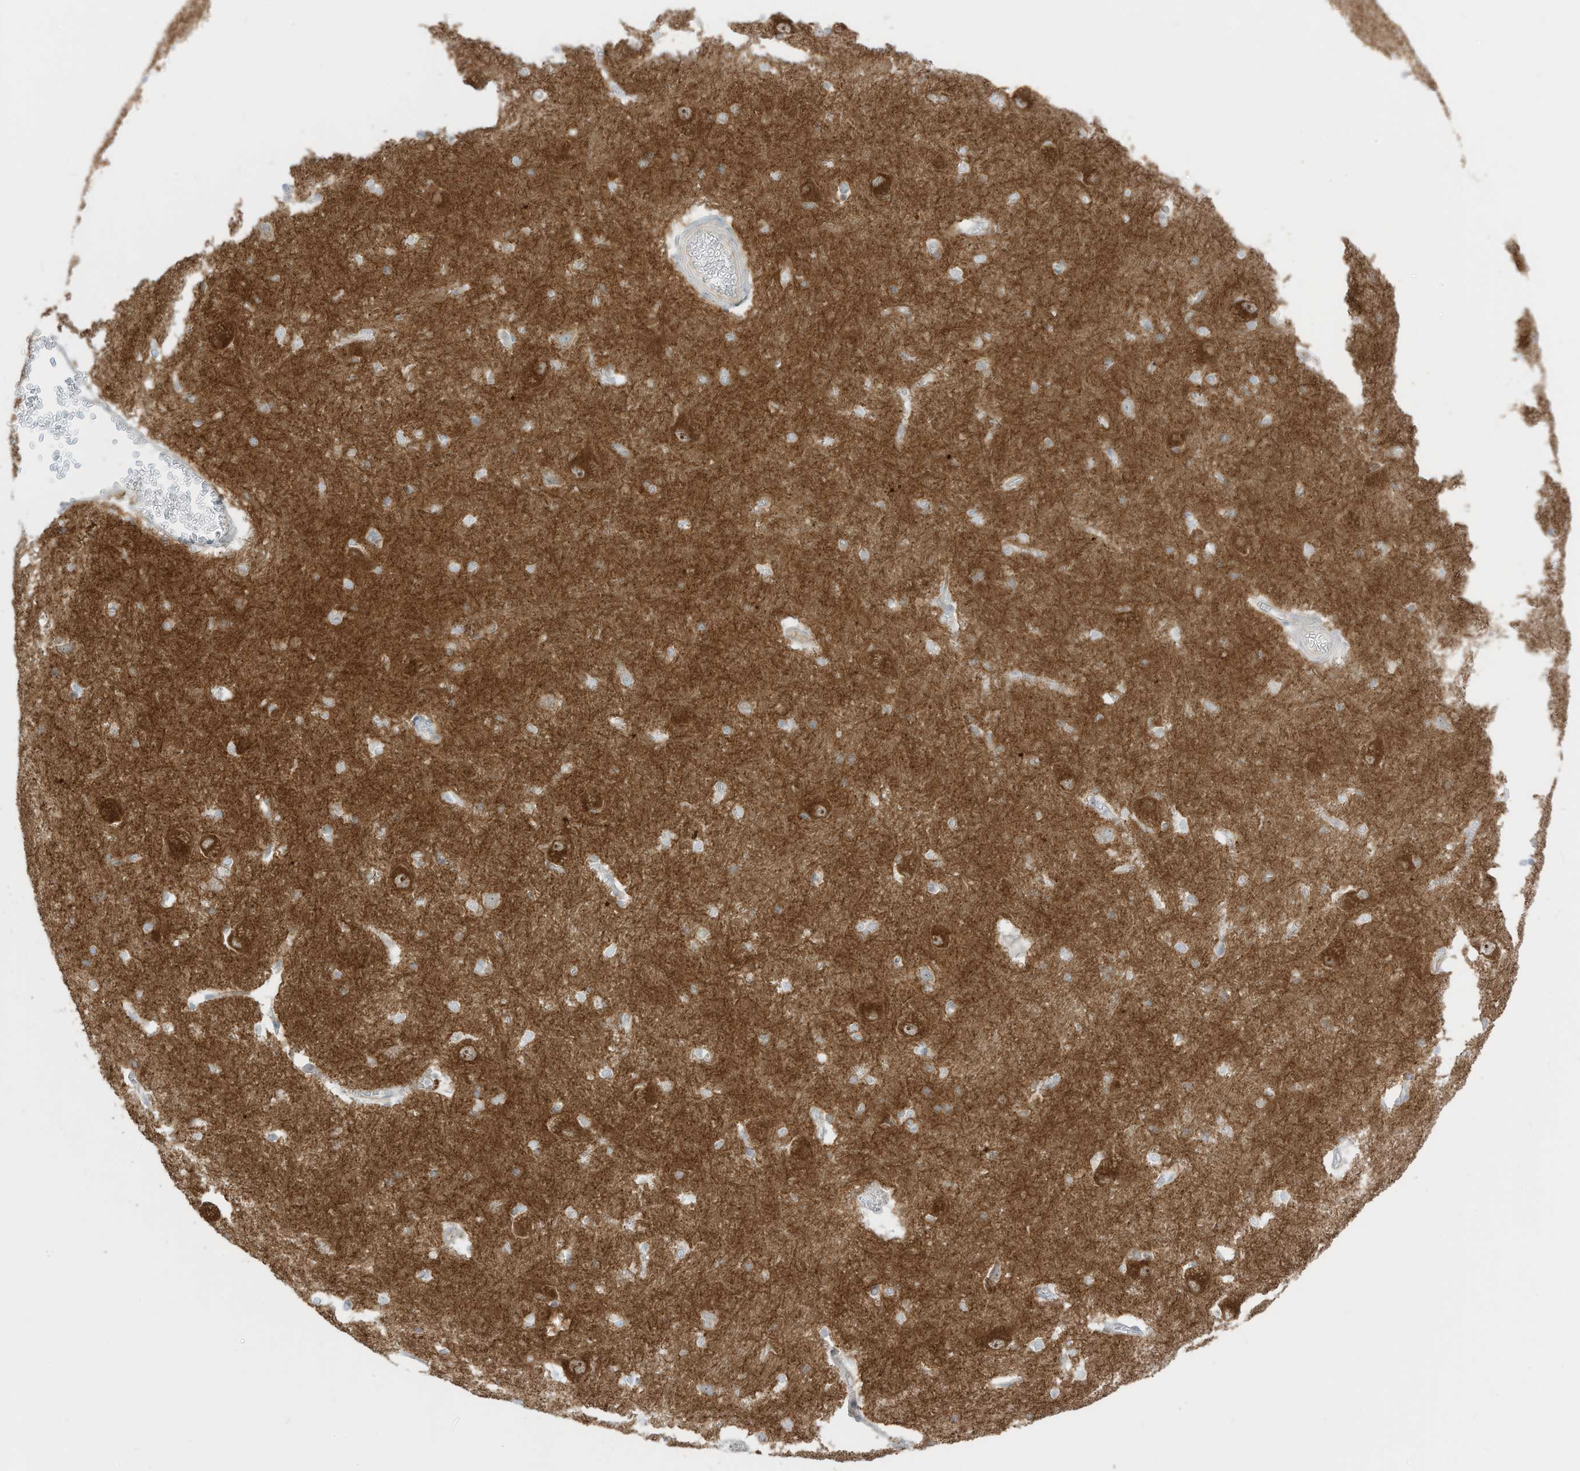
{"staining": {"intensity": "moderate", "quantity": "<25%", "location": "nuclear"}, "tissue": "caudate", "cell_type": "Glial cells", "image_type": "normal", "snomed": [{"axis": "morphology", "description": "Normal tissue, NOS"}, {"axis": "topography", "description": "Lateral ventricle wall"}], "caption": "An immunohistochemistry photomicrograph of unremarkable tissue is shown. Protein staining in brown highlights moderate nuclear positivity in caudate within glial cells.", "gene": "C11orf87", "patient": {"sex": "male", "age": 37}}